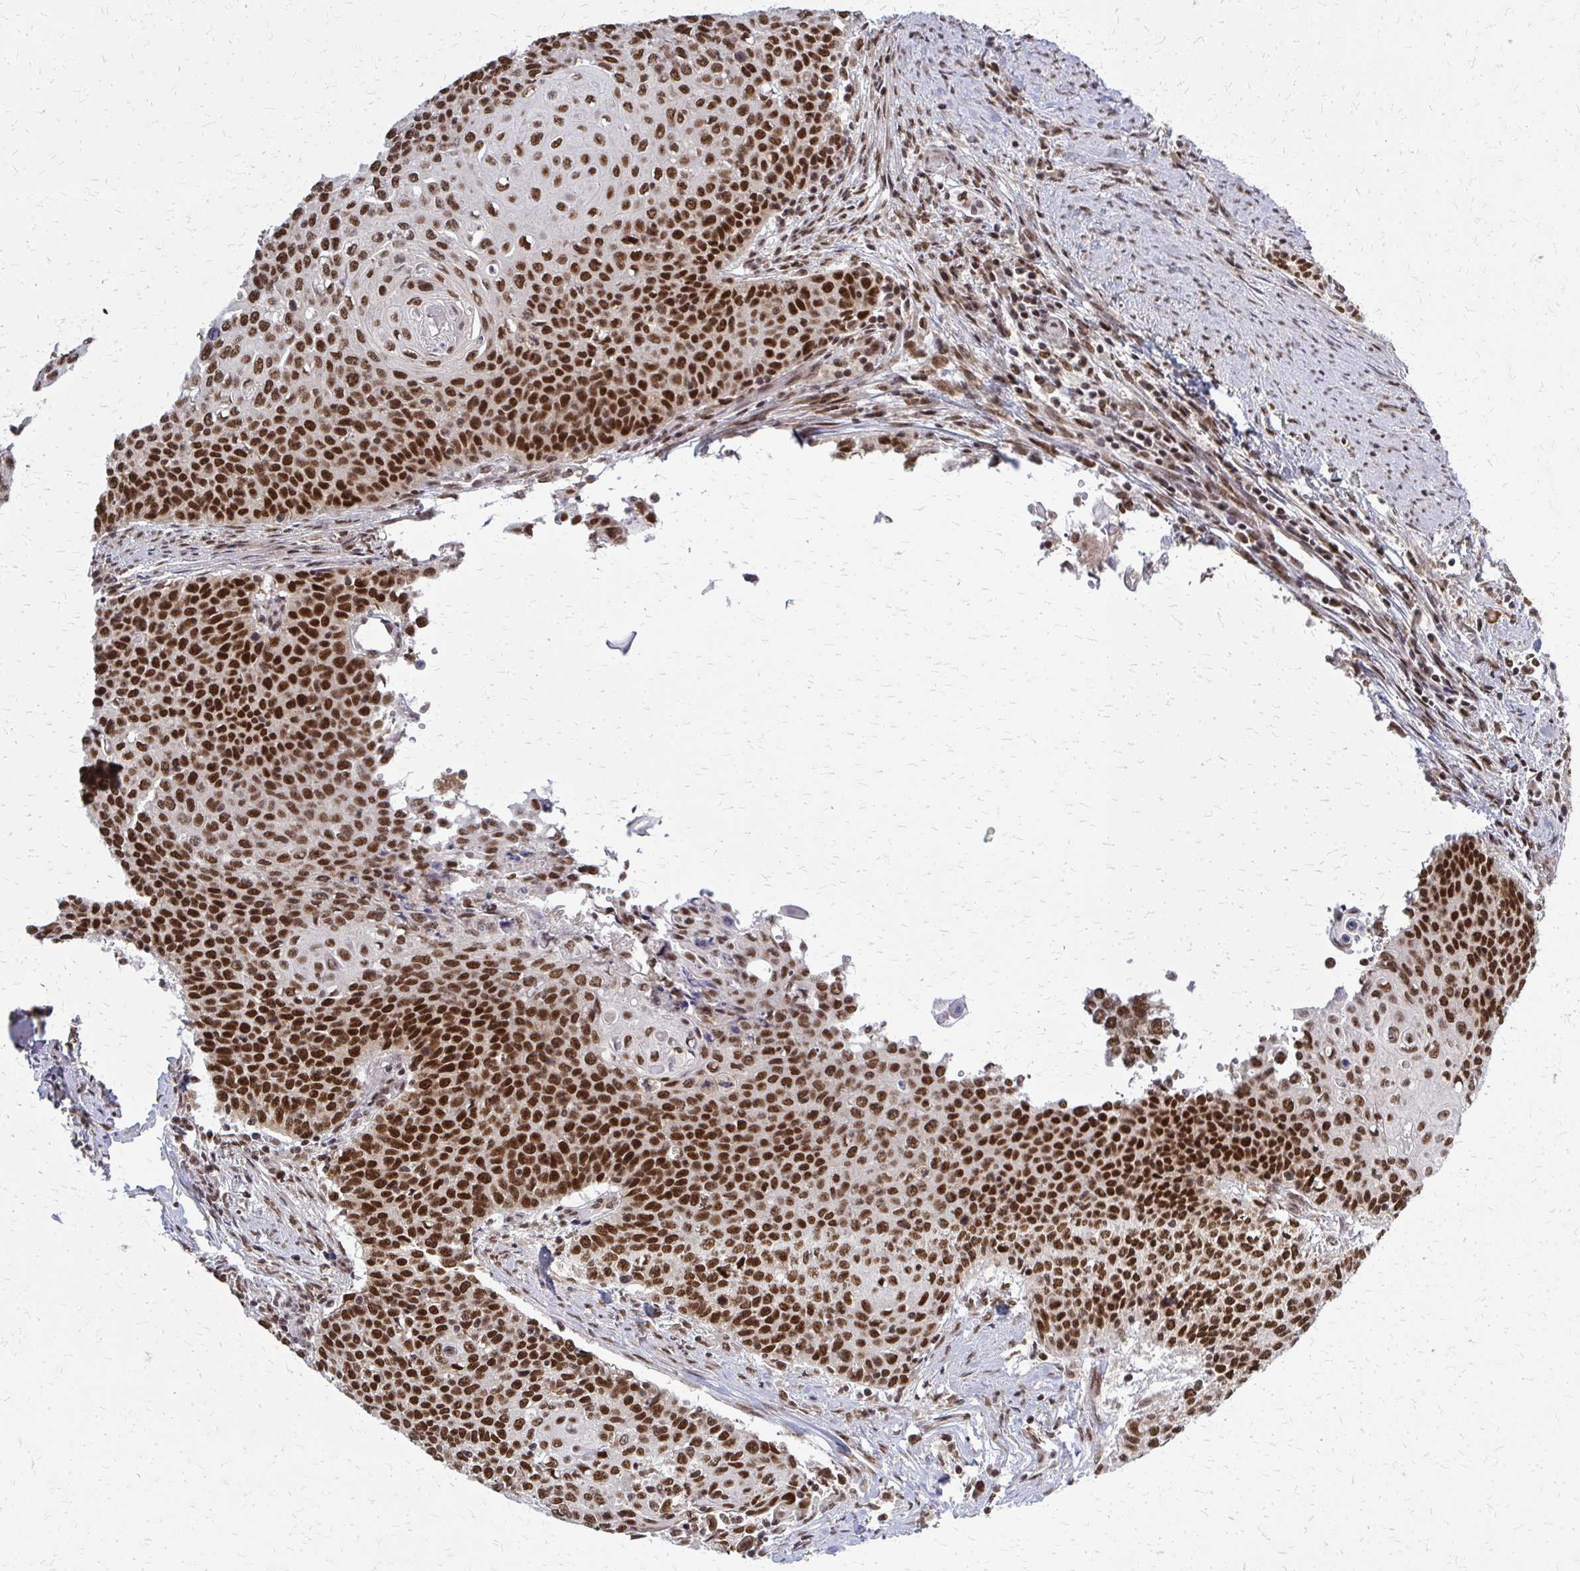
{"staining": {"intensity": "strong", "quantity": ">75%", "location": "nuclear"}, "tissue": "cervical cancer", "cell_type": "Tumor cells", "image_type": "cancer", "snomed": [{"axis": "morphology", "description": "Squamous cell carcinoma, NOS"}, {"axis": "topography", "description": "Cervix"}], "caption": "There is high levels of strong nuclear staining in tumor cells of squamous cell carcinoma (cervical), as demonstrated by immunohistochemical staining (brown color).", "gene": "HDAC3", "patient": {"sex": "female", "age": 39}}